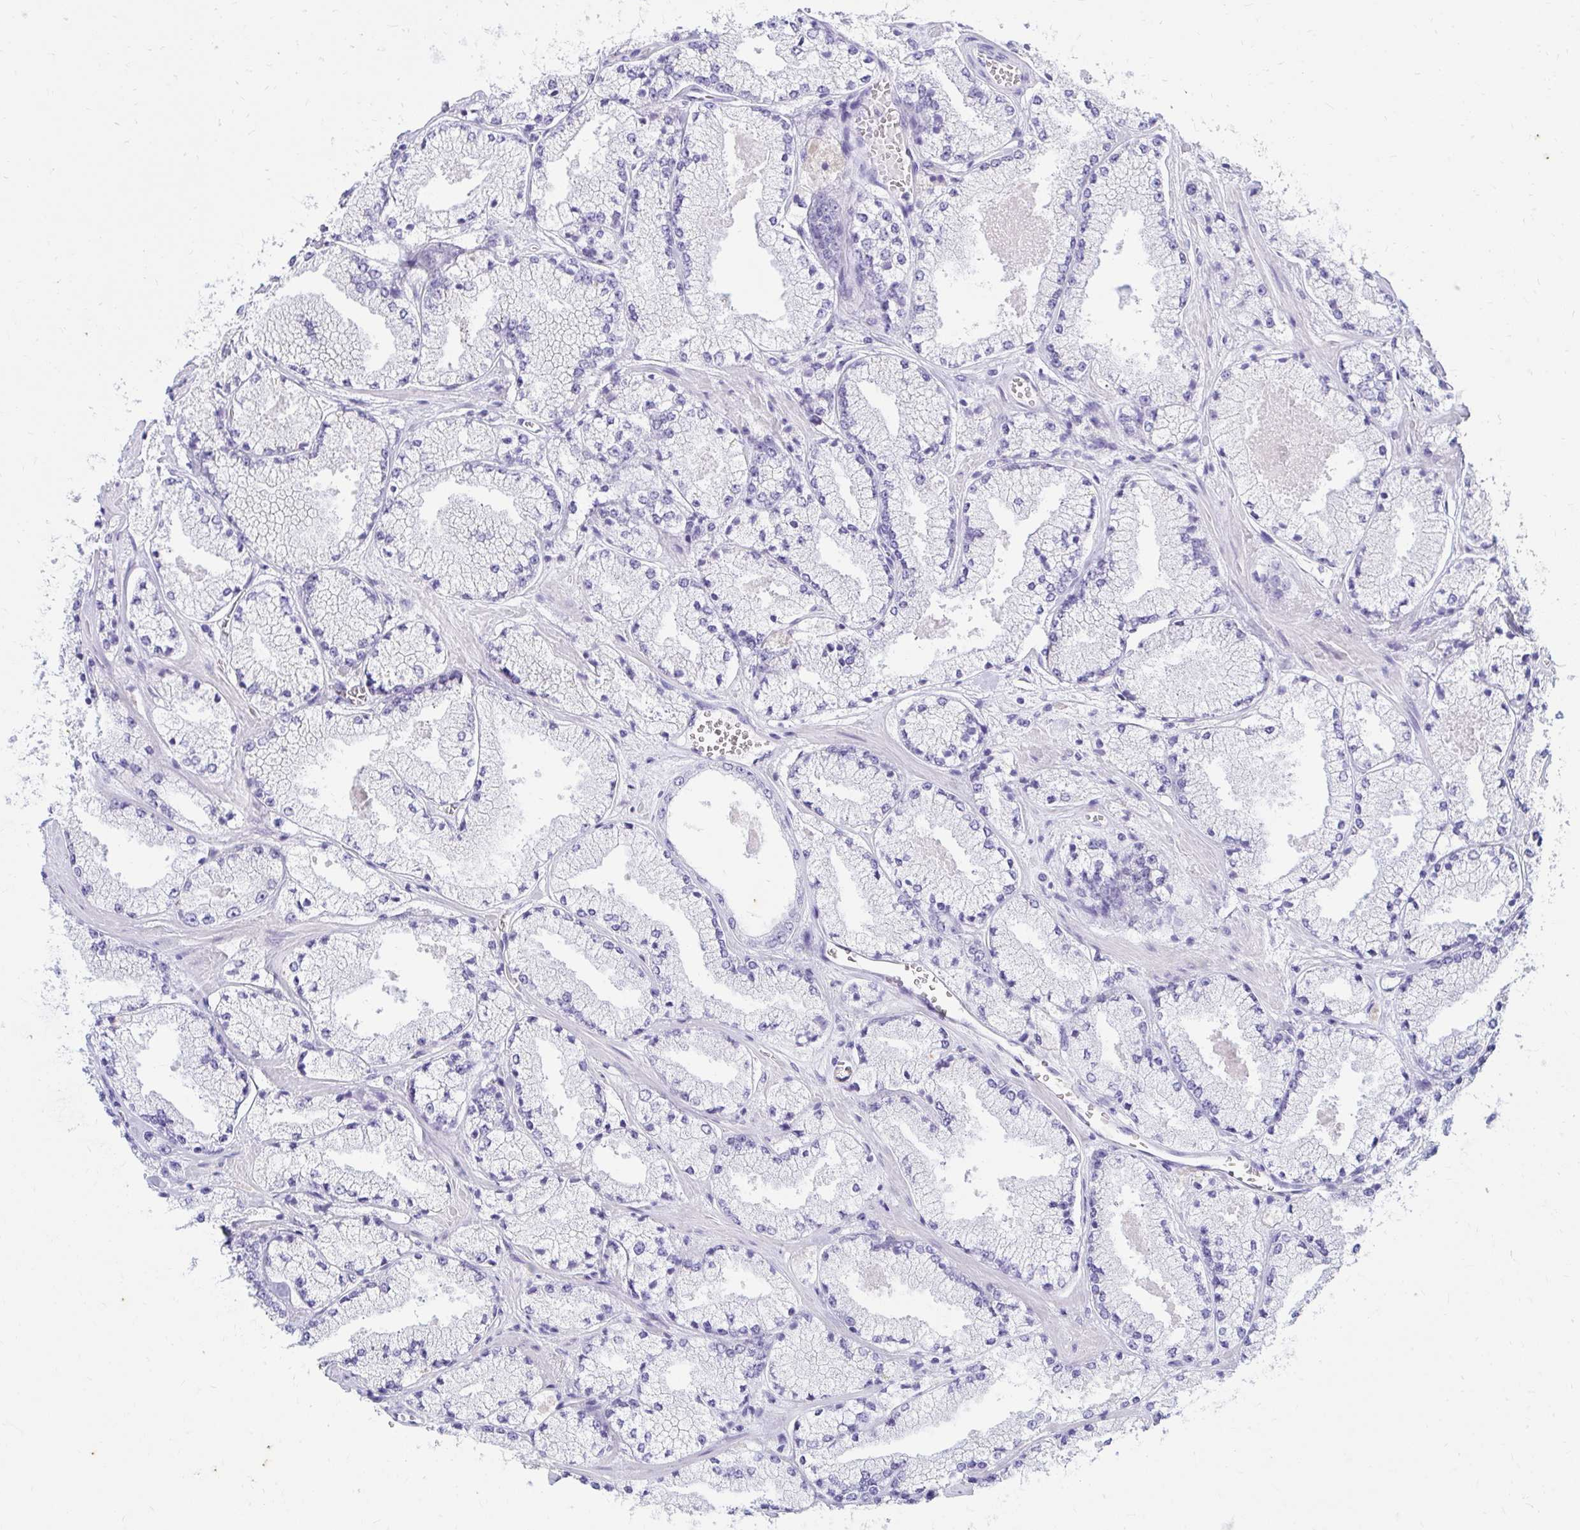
{"staining": {"intensity": "negative", "quantity": "none", "location": "none"}, "tissue": "prostate cancer", "cell_type": "Tumor cells", "image_type": "cancer", "snomed": [{"axis": "morphology", "description": "Adenocarcinoma, High grade"}, {"axis": "topography", "description": "Prostate"}], "caption": "A photomicrograph of prostate cancer (adenocarcinoma (high-grade)) stained for a protein exhibits no brown staining in tumor cells.", "gene": "NANOGNB", "patient": {"sex": "male", "age": 63}}